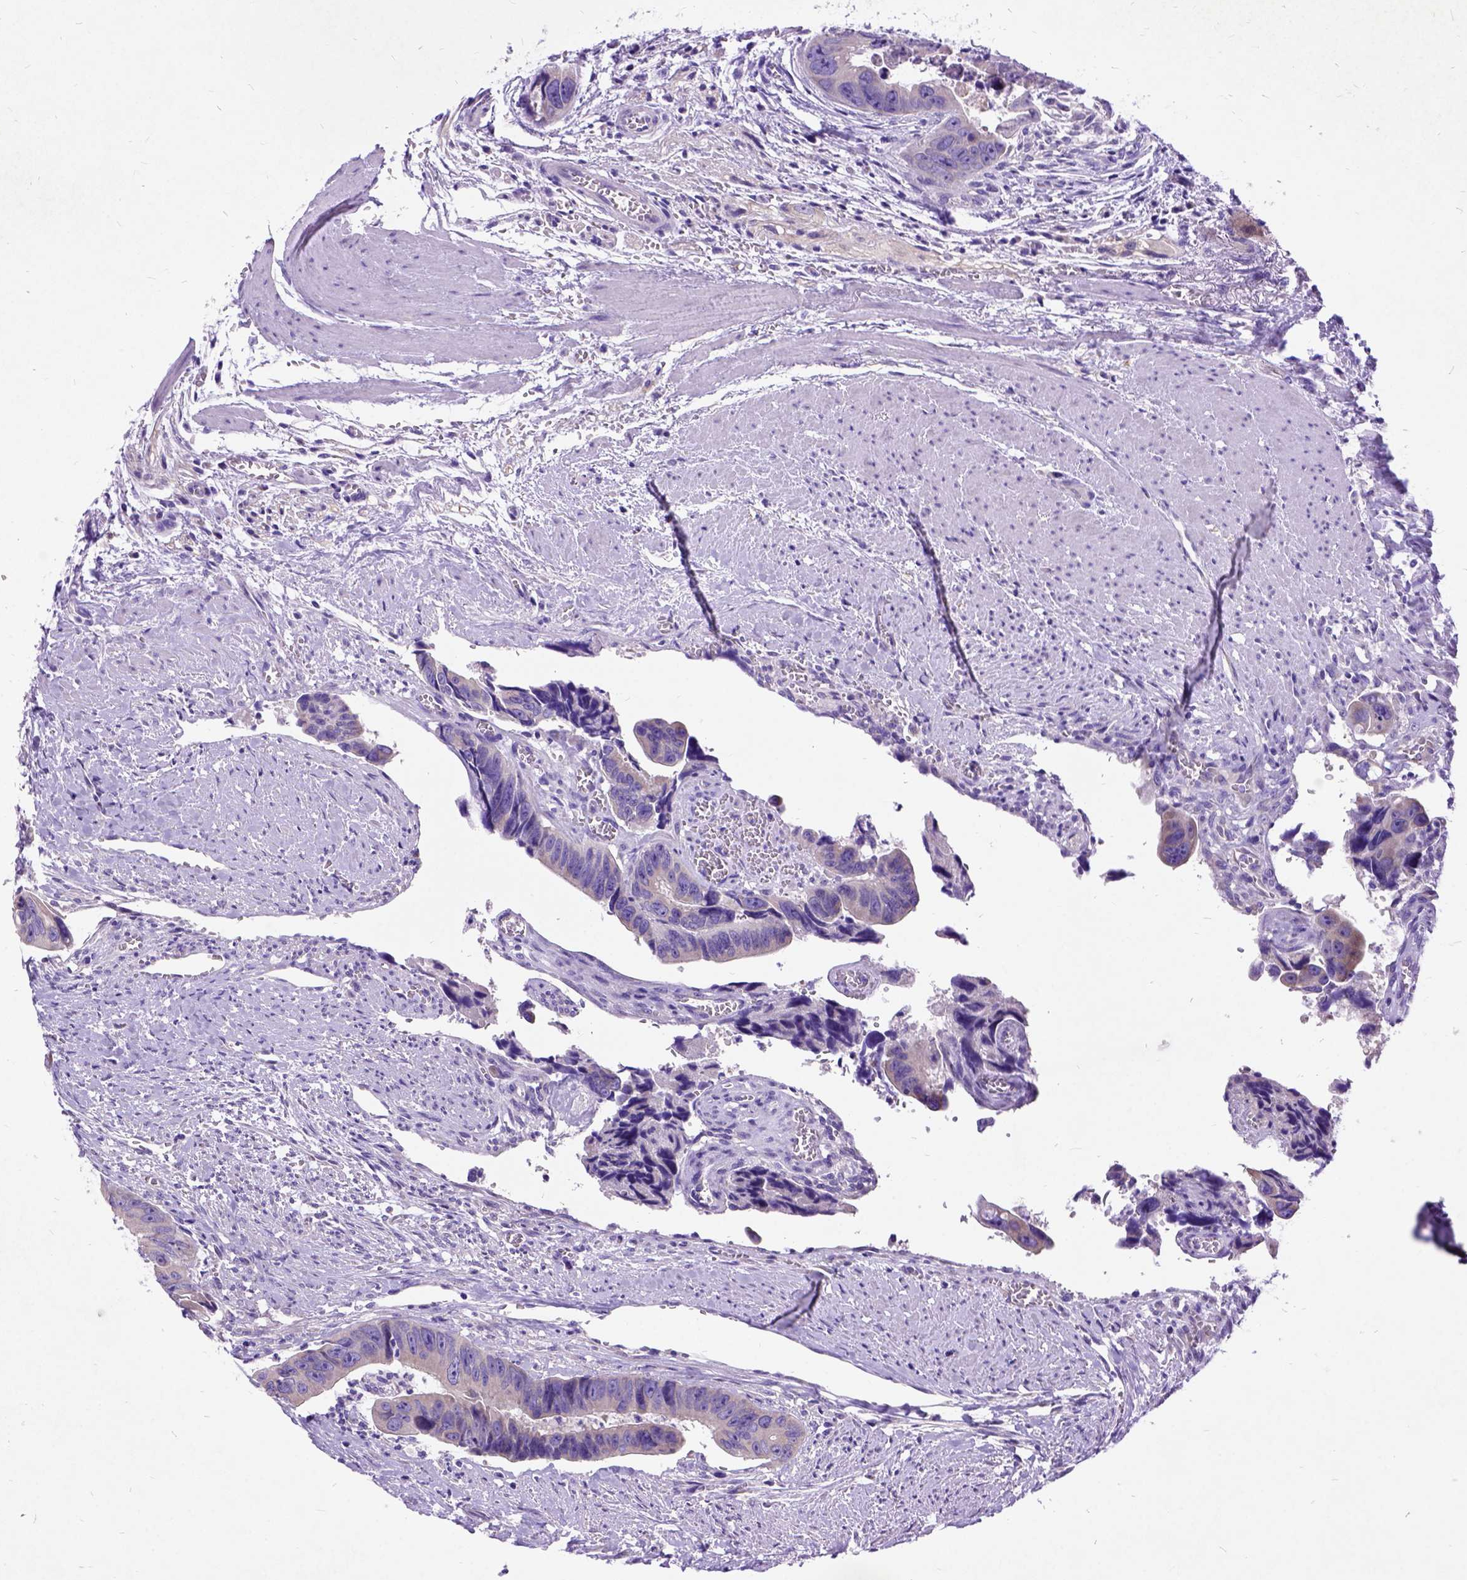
{"staining": {"intensity": "negative", "quantity": "none", "location": "none"}, "tissue": "colorectal cancer", "cell_type": "Tumor cells", "image_type": "cancer", "snomed": [{"axis": "morphology", "description": "Adenocarcinoma, NOS"}, {"axis": "topography", "description": "Rectum"}], "caption": "High magnification brightfield microscopy of adenocarcinoma (colorectal) stained with DAB (brown) and counterstained with hematoxylin (blue): tumor cells show no significant expression.", "gene": "CFAP54", "patient": {"sex": "male", "age": 76}}